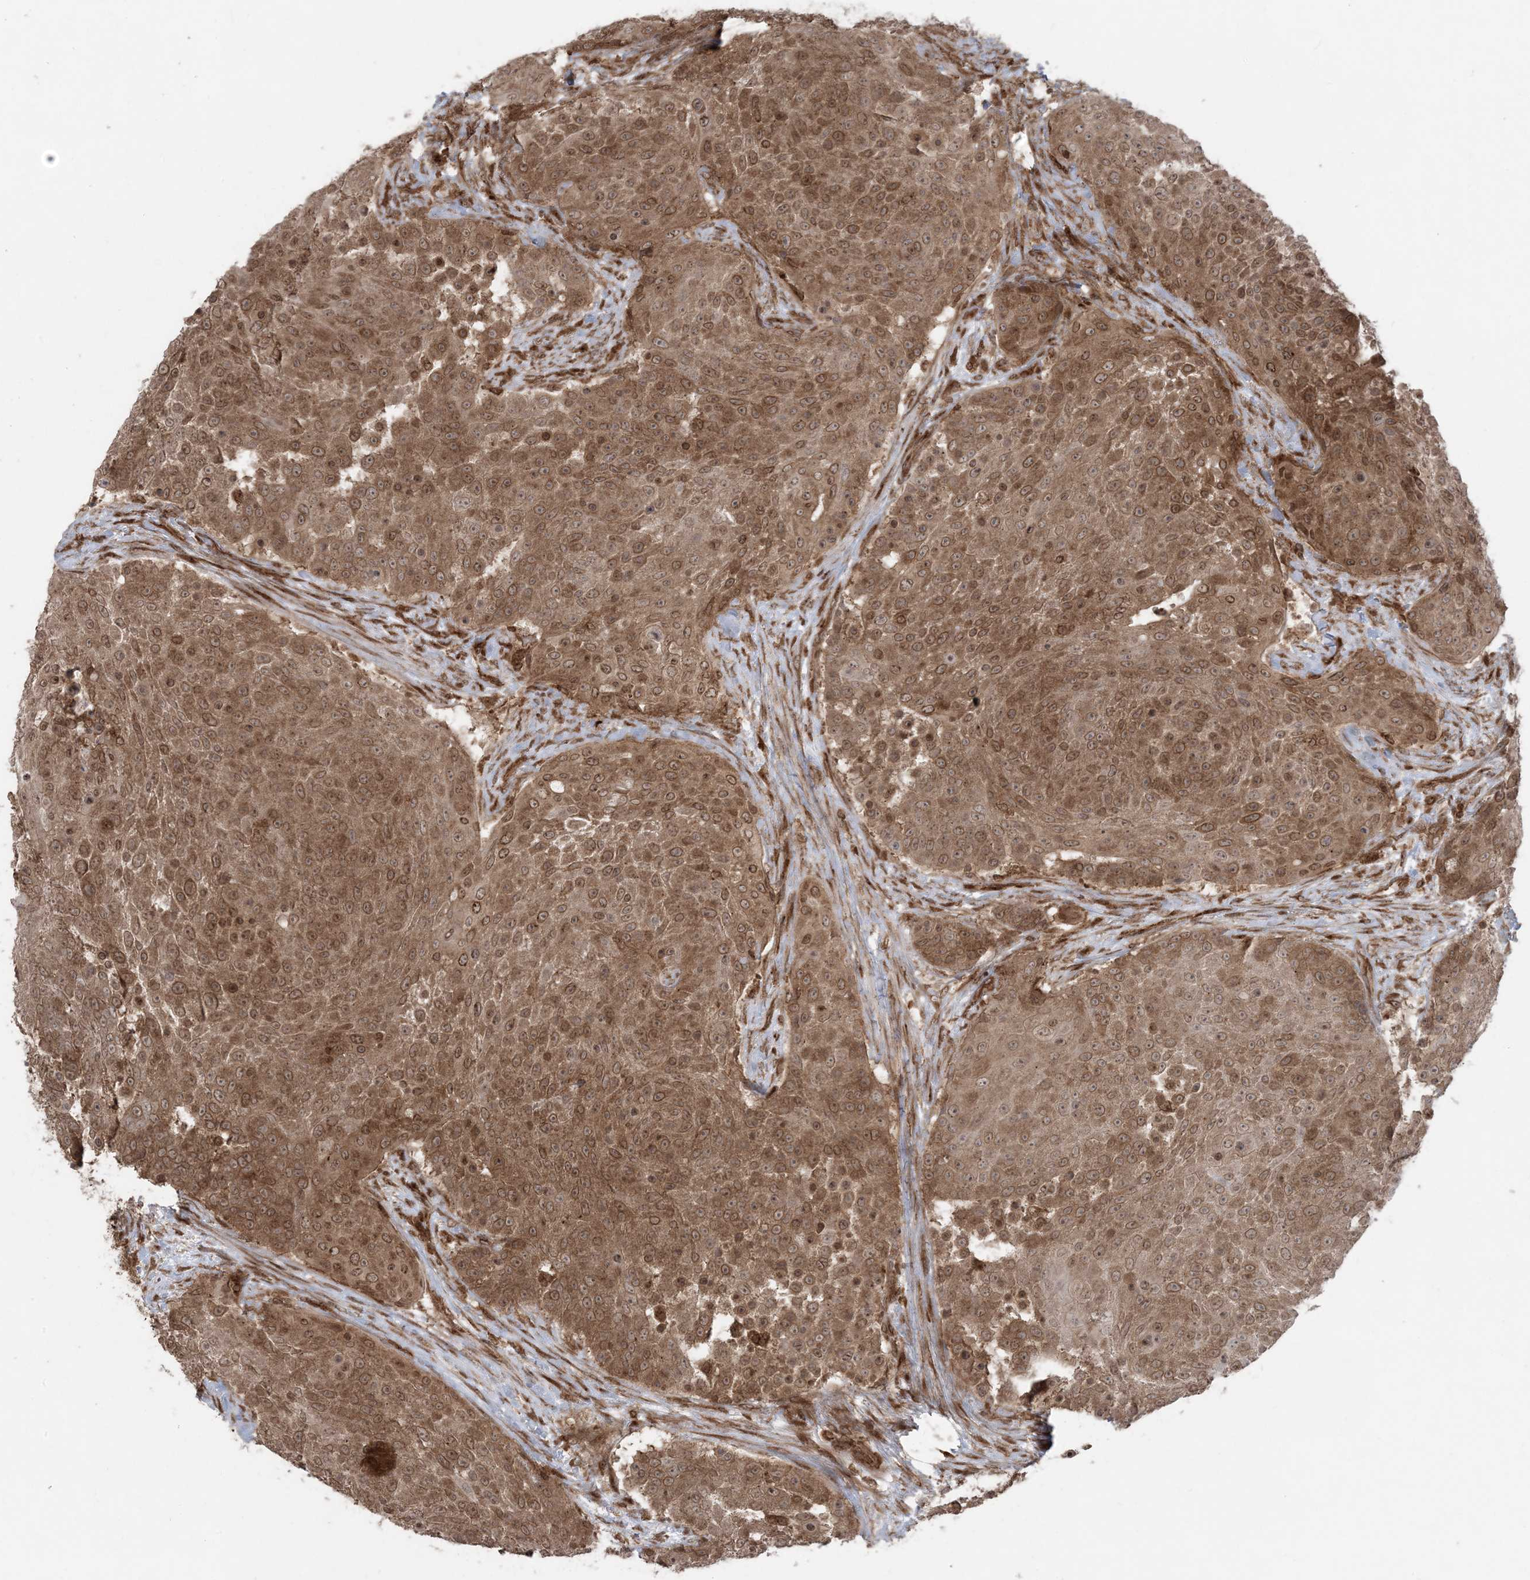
{"staining": {"intensity": "moderate", "quantity": ">75%", "location": "cytoplasmic/membranous,nuclear"}, "tissue": "urothelial cancer", "cell_type": "Tumor cells", "image_type": "cancer", "snomed": [{"axis": "morphology", "description": "Urothelial carcinoma, High grade"}, {"axis": "topography", "description": "Urinary bladder"}], "caption": "Approximately >75% of tumor cells in human urothelial carcinoma (high-grade) exhibit moderate cytoplasmic/membranous and nuclear protein positivity as visualized by brown immunohistochemical staining.", "gene": "DDX19B", "patient": {"sex": "female", "age": 63}}